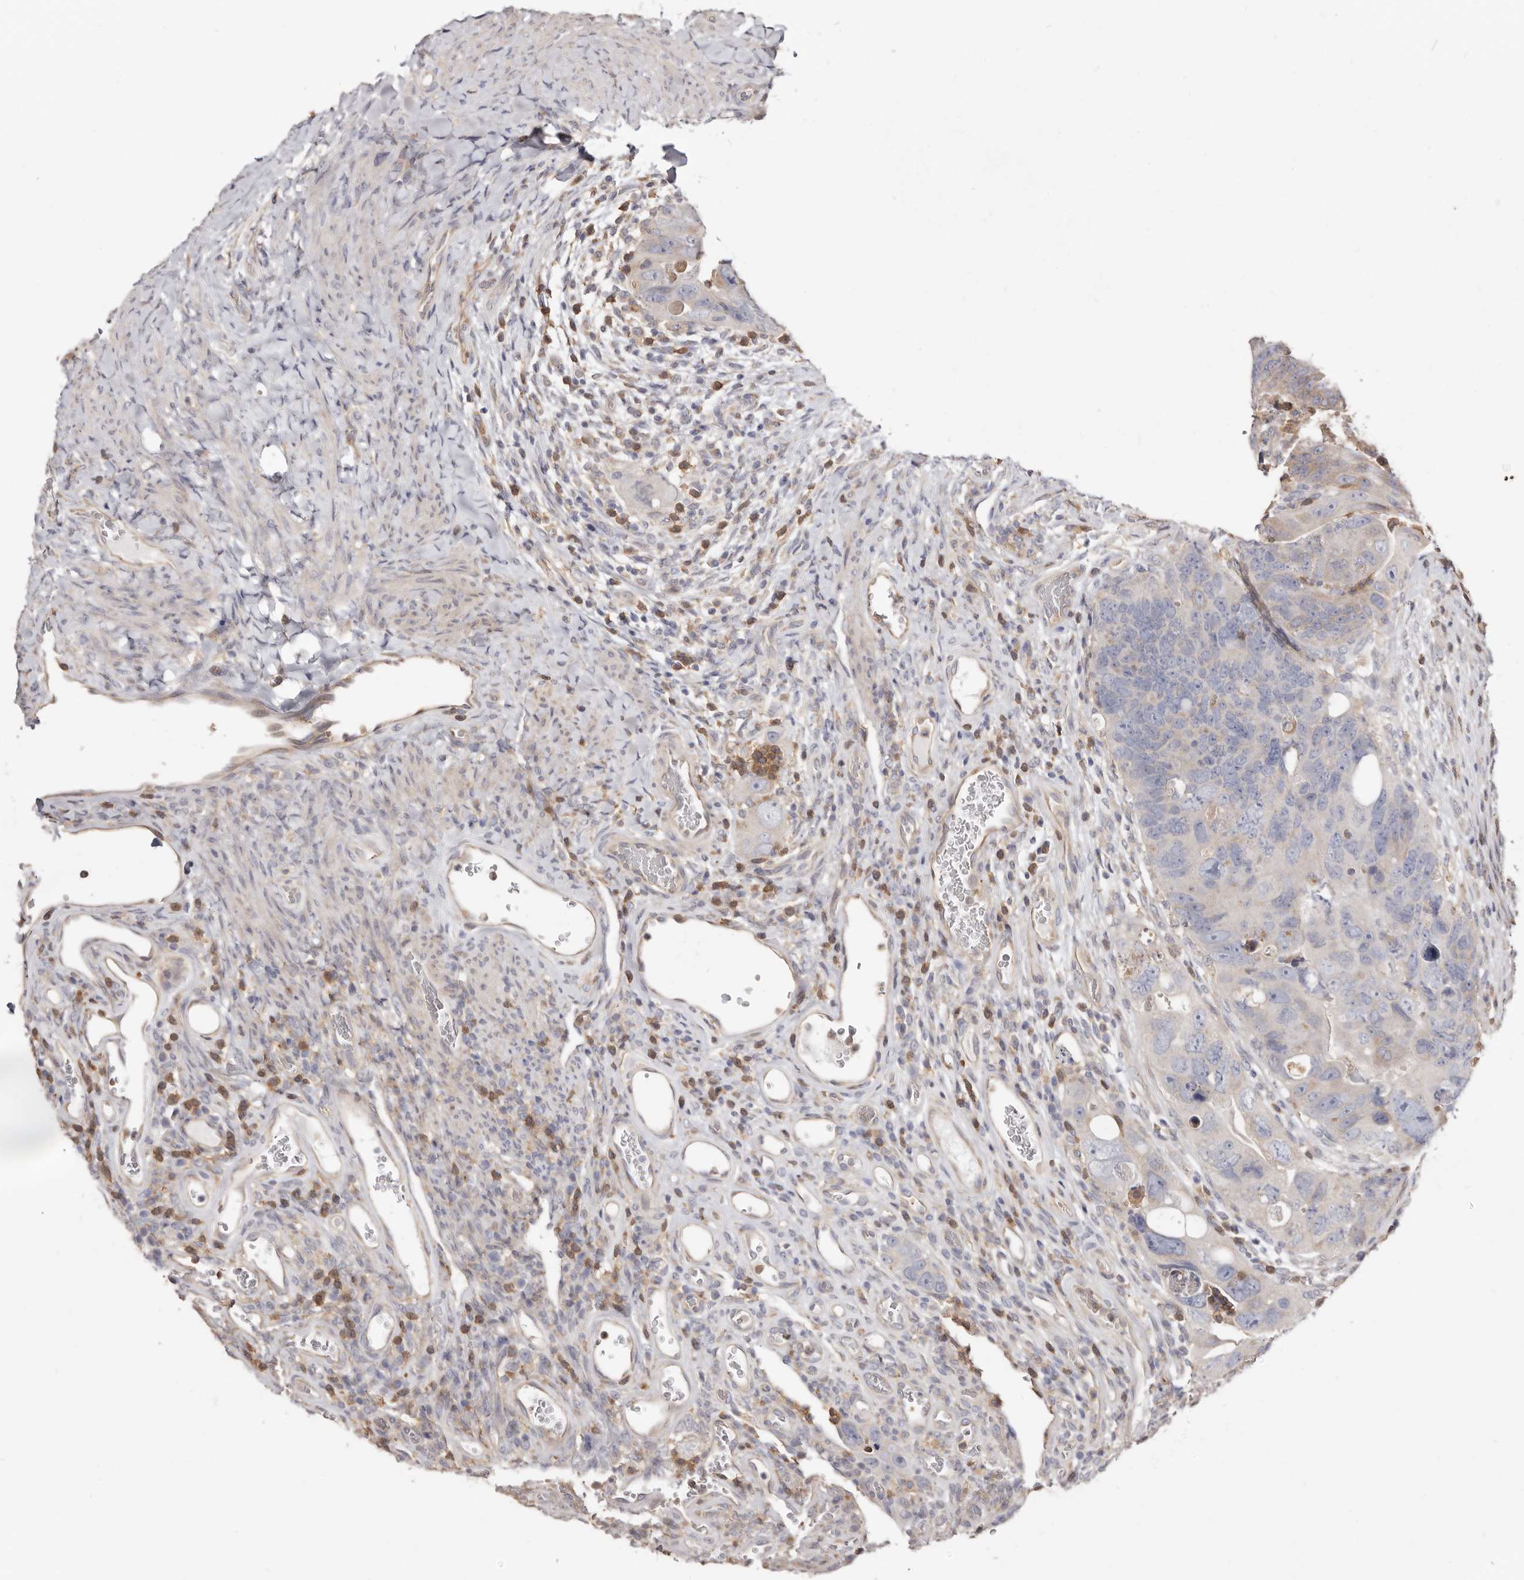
{"staining": {"intensity": "negative", "quantity": "none", "location": "none"}, "tissue": "colorectal cancer", "cell_type": "Tumor cells", "image_type": "cancer", "snomed": [{"axis": "morphology", "description": "Adenocarcinoma, NOS"}, {"axis": "topography", "description": "Rectum"}], "caption": "Photomicrograph shows no significant protein expression in tumor cells of colorectal cancer (adenocarcinoma).", "gene": "LRRC25", "patient": {"sex": "male", "age": 59}}